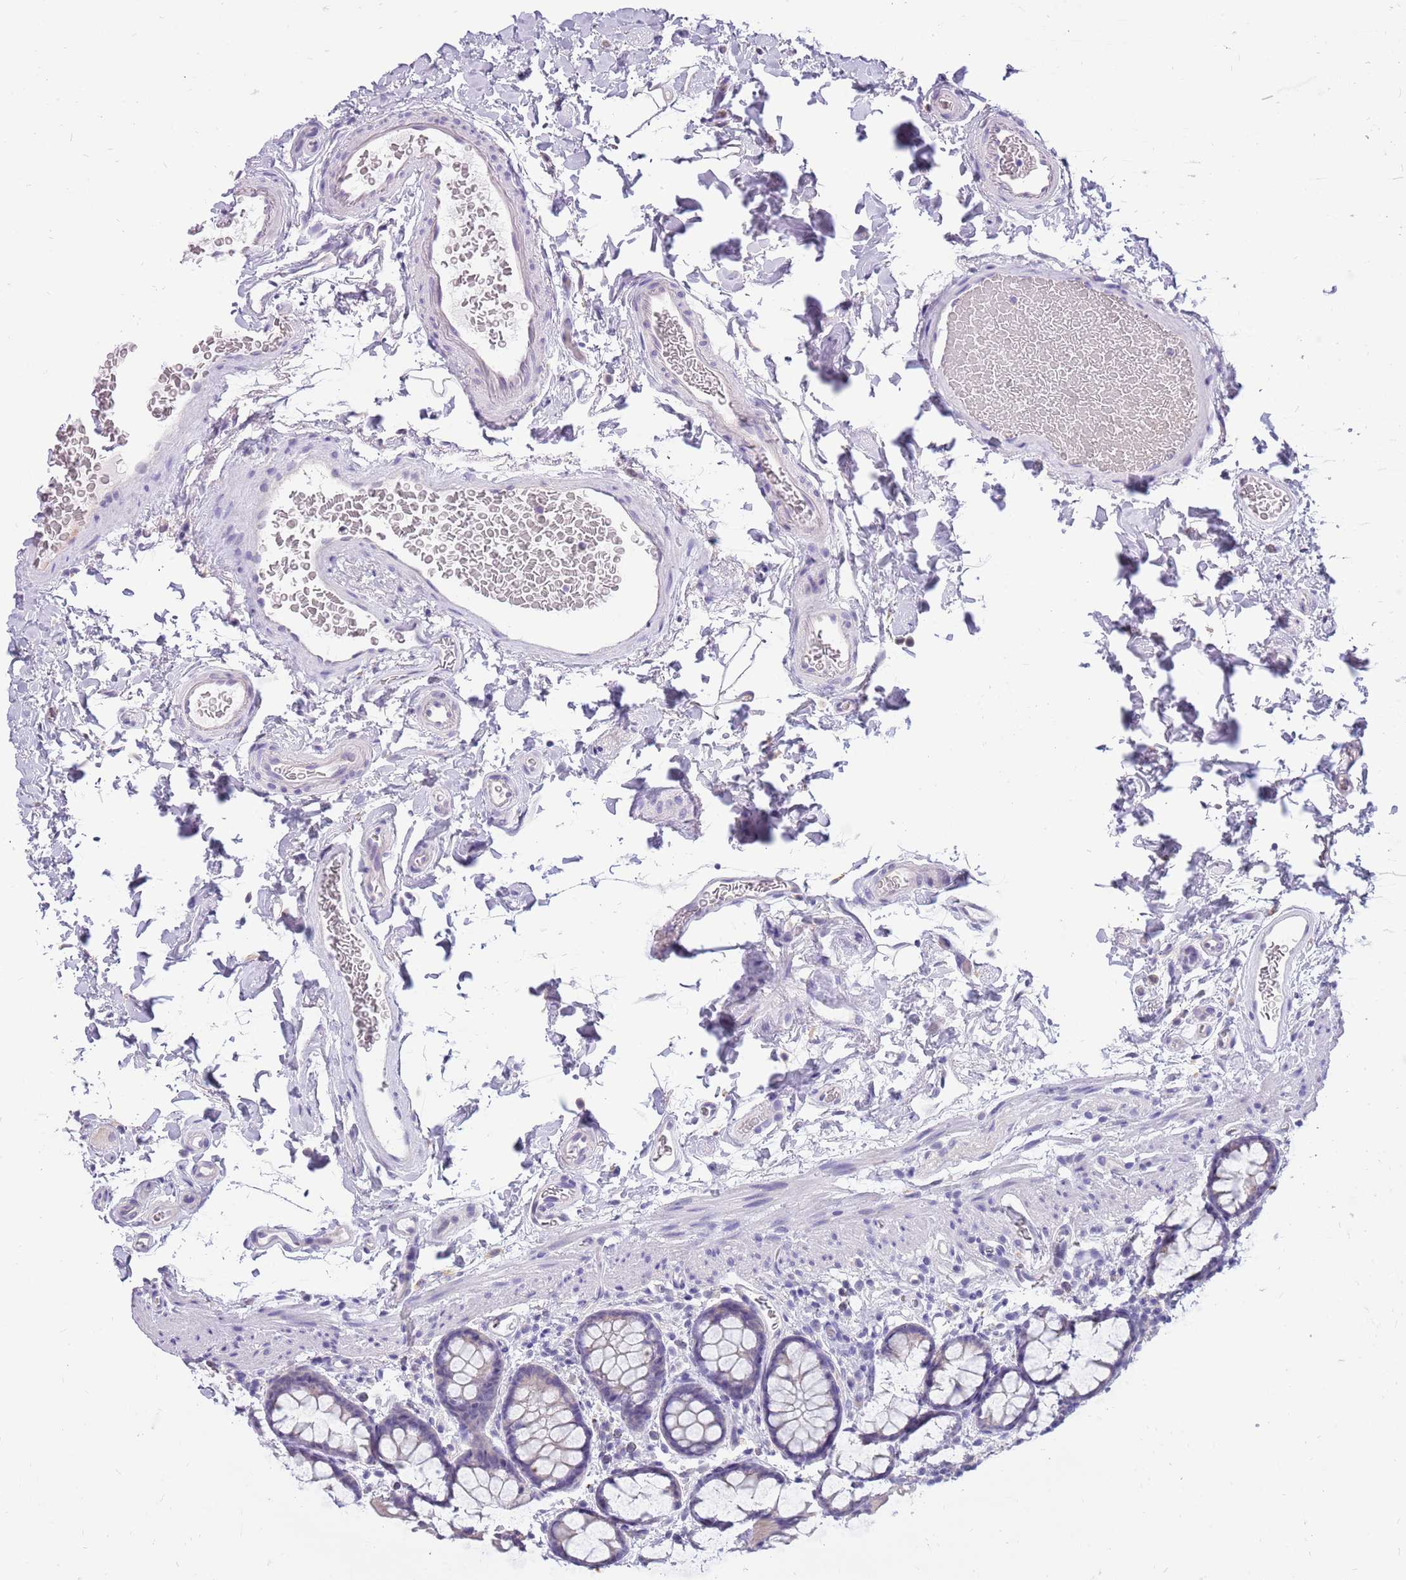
{"staining": {"intensity": "negative", "quantity": "none", "location": "none"}, "tissue": "colon", "cell_type": "Endothelial cells", "image_type": "normal", "snomed": [{"axis": "morphology", "description": "Normal tissue, NOS"}, {"axis": "topography", "description": "Colon"}], "caption": "This is an IHC image of unremarkable human colon. There is no expression in endothelial cells.", "gene": "RHCG", "patient": {"sex": "female", "age": 82}}